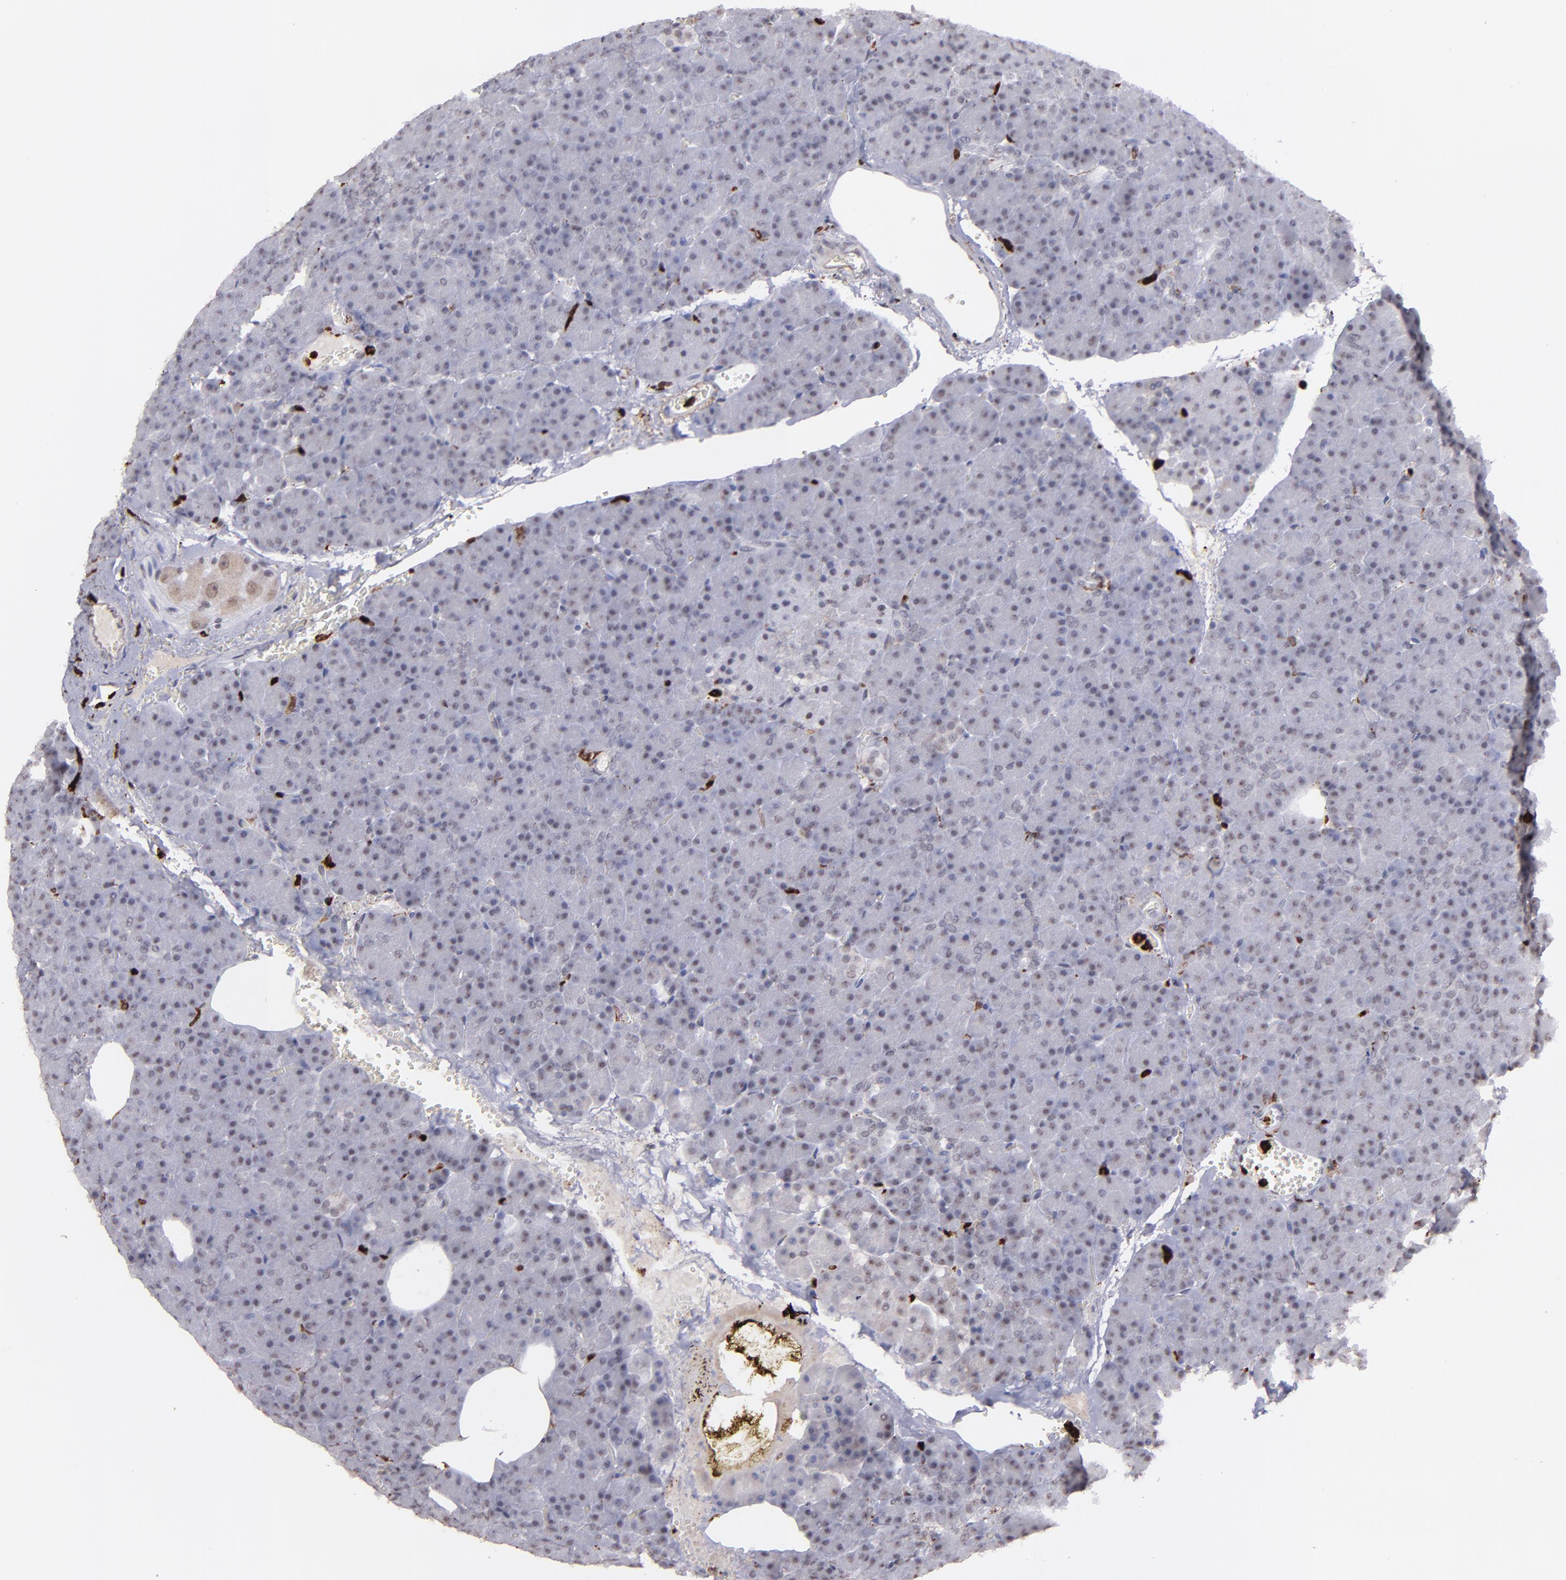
{"staining": {"intensity": "negative", "quantity": "none", "location": "none"}, "tissue": "pancreas", "cell_type": "Exocrine glandular cells", "image_type": "normal", "snomed": [{"axis": "morphology", "description": "Normal tissue, NOS"}, {"axis": "topography", "description": "Pancreas"}], "caption": "High power microscopy image of an IHC micrograph of unremarkable pancreas, revealing no significant expression in exocrine glandular cells. (Immunohistochemistry (ihc), brightfield microscopy, high magnification).", "gene": "NCF2", "patient": {"sex": "female", "age": 35}}